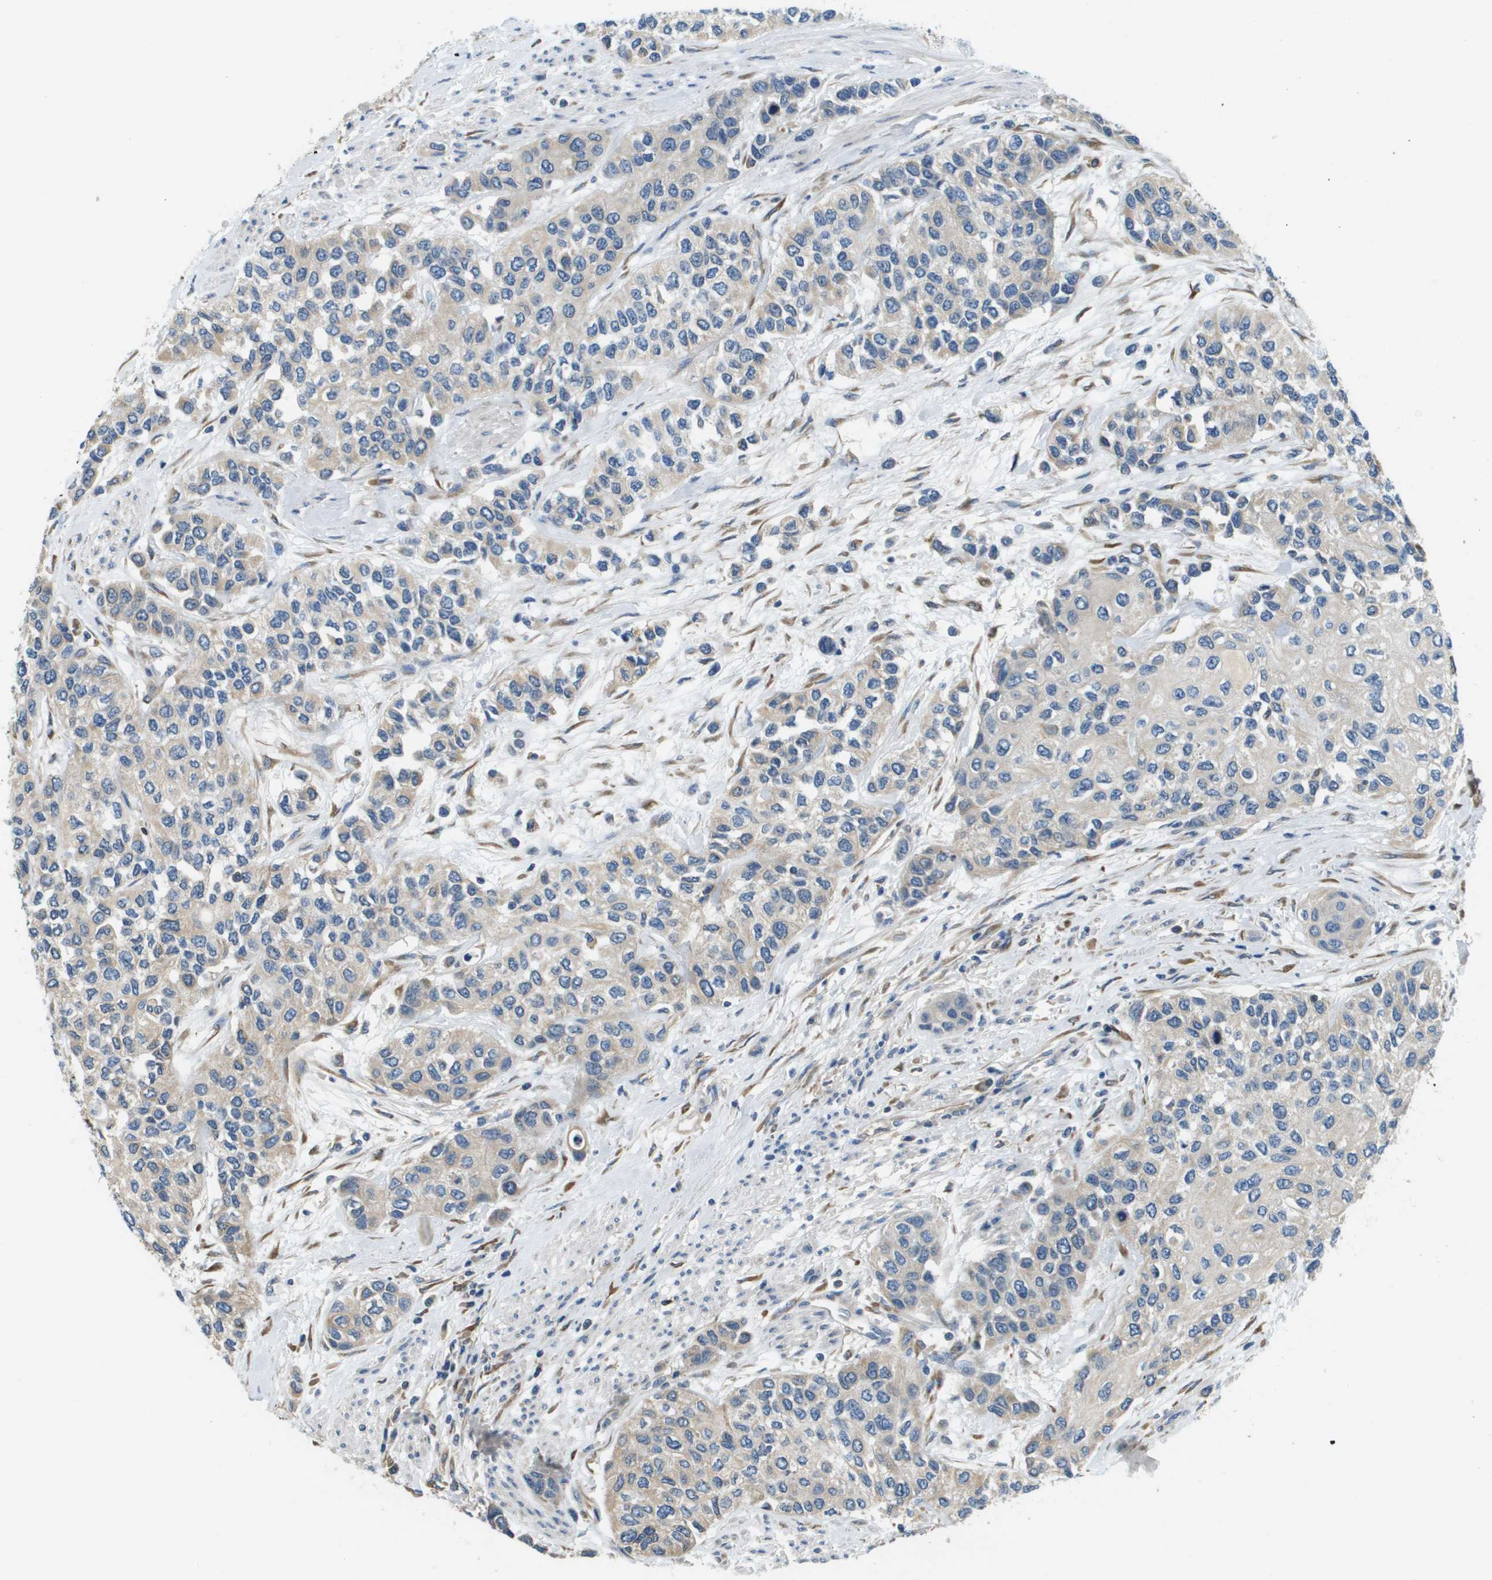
{"staining": {"intensity": "negative", "quantity": "none", "location": "none"}, "tissue": "urothelial cancer", "cell_type": "Tumor cells", "image_type": "cancer", "snomed": [{"axis": "morphology", "description": "Urothelial carcinoma, High grade"}, {"axis": "topography", "description": "Urinary bladder"}], "caption": "This is an immunohistochemistry image of human urothelial cancer. There is no positivity in tumor cells.", "gene": "SAMSN1", "patient": {"sex": "female", "age": 56}}